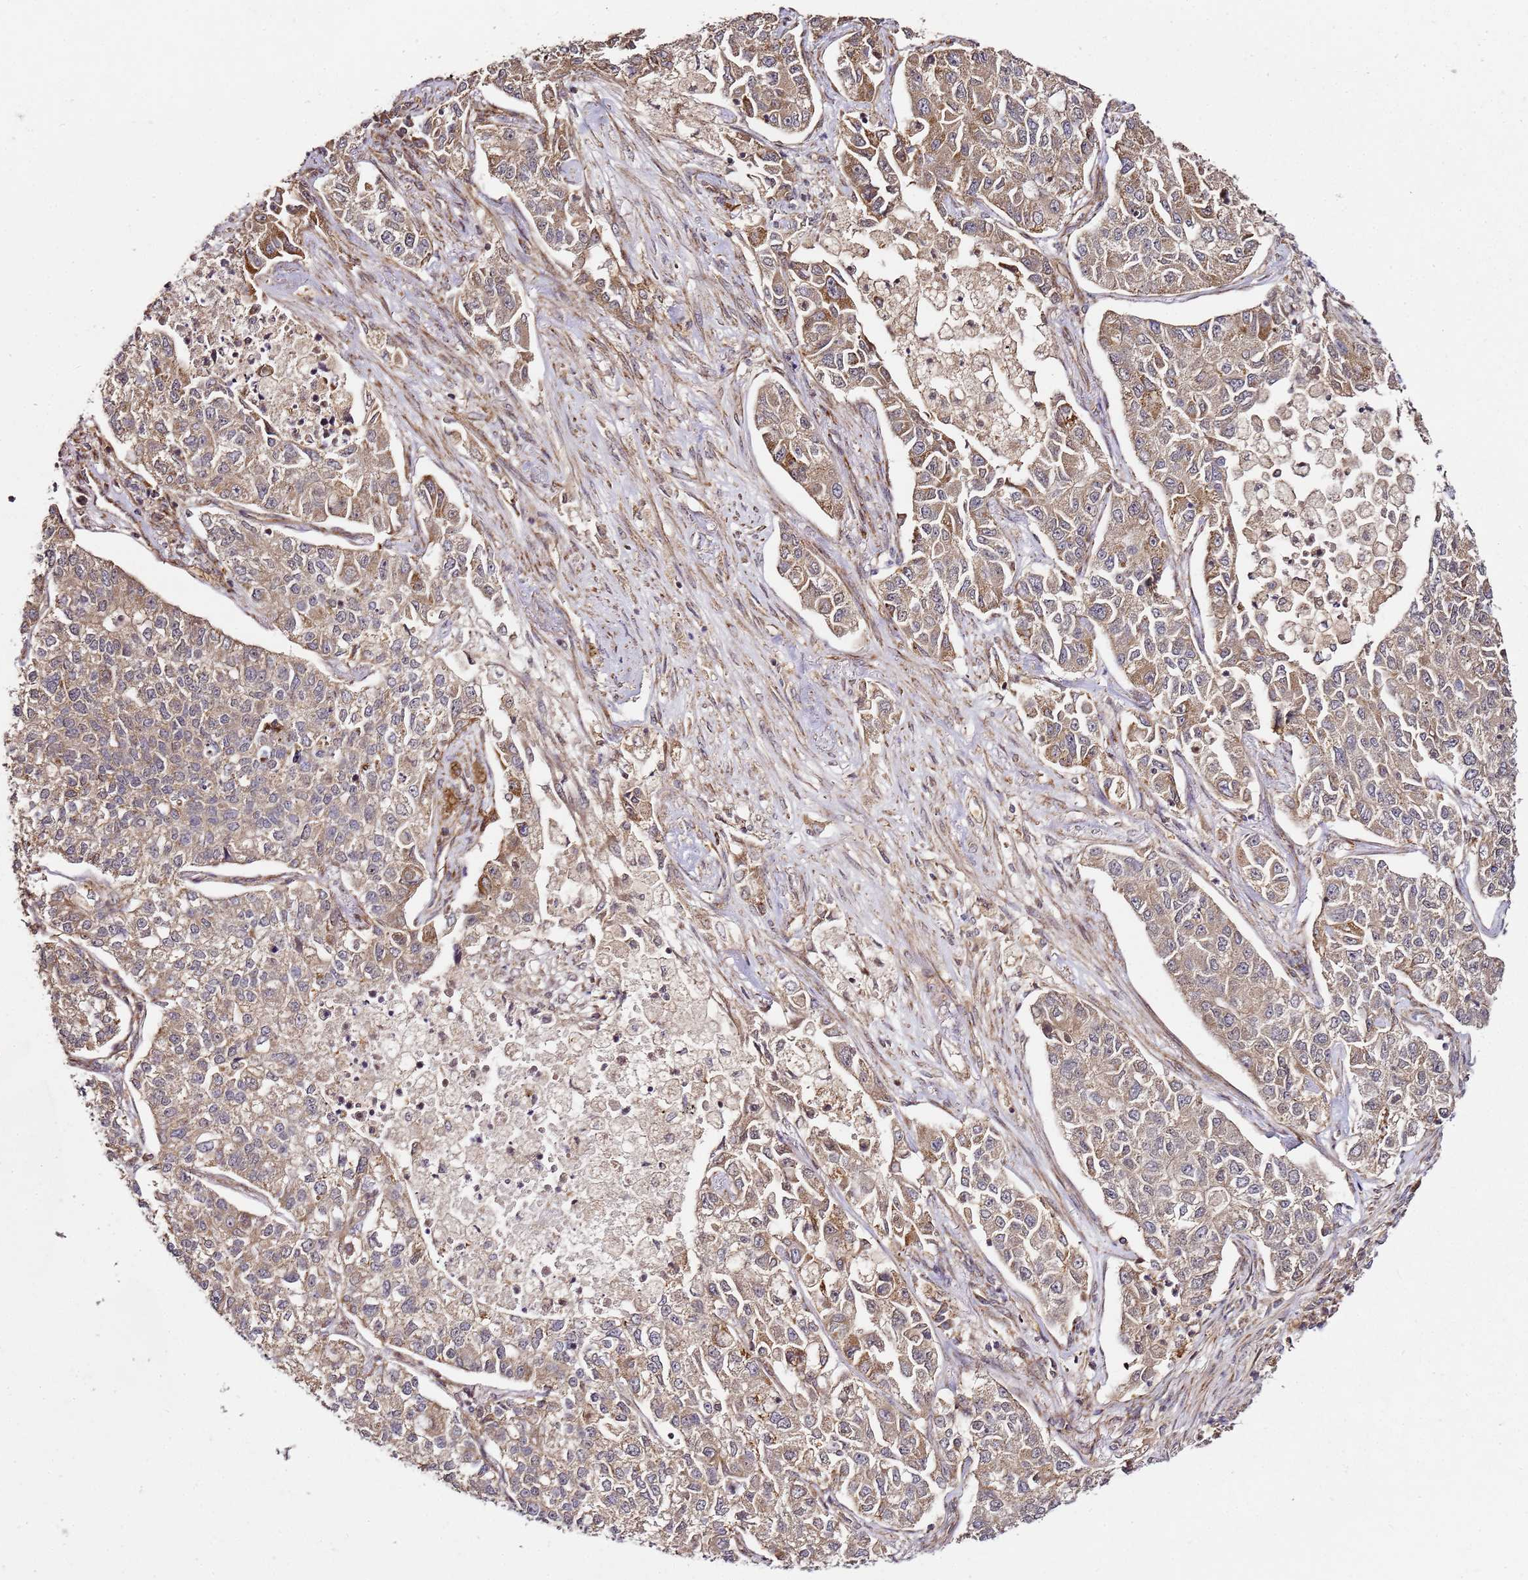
{"staining": {"intensity": "moderate", "quantity": ">75%", "location": "cytoplasmic/membranous"}, "tissue": "lung cancer", "cell_type": "Tumor cells", "image_type": "cancer", "snomed": [{"axis": "morphology", "description": "Adenocarcinoma, NOS"}, {"axis": "topography", "description": "Lung"}], "caption": "Lung adenocarcinoma tissue reveals moderate cytoplasmic/membranous staining in approximately >75% of tumor cells The staining was performed using DAB, with brown indicating positive protein expression. Nuclei are stained blue with hematoxylin.", "gene": "TM2D2", "patient": {"sex": "male", "age": 49}}